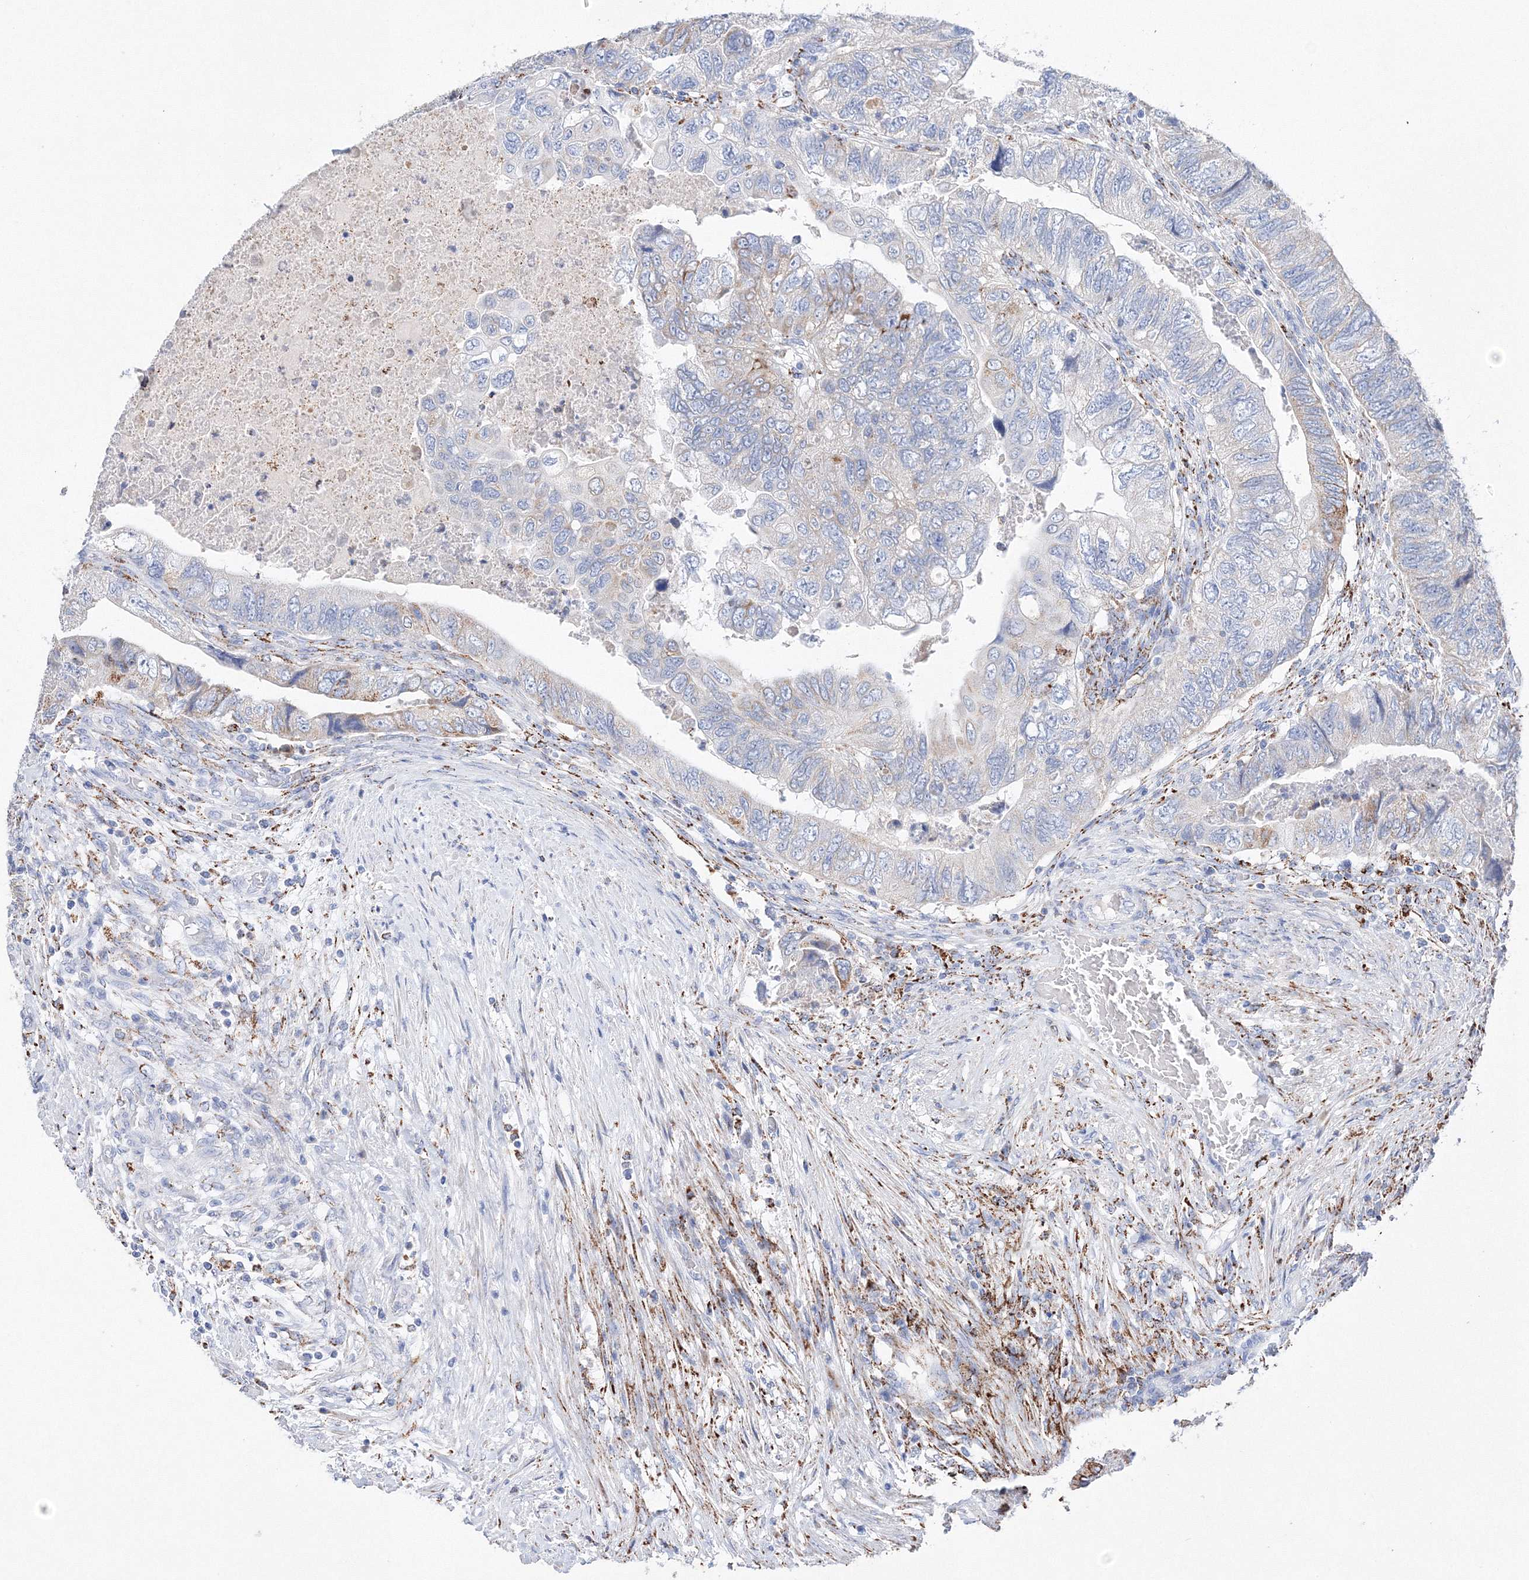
{"staining": {"intensity": "negative", "quantity": "none", "location": "none"}, "tissue": "colorectal cancer", "cell_type": "Tumor cells", "image_type": "cancer", "snomed": [{"axis": "morphology", "description": "Adenocarcinoma, NOS"}, {"axis": "topography", "description": "Rectum"}], "caption": "Tumor cells are negative for brown protein staining in colorectal adenocarcinoma.", "gene": "MERTK", "patient": {"sex": "male", "age": 63}}